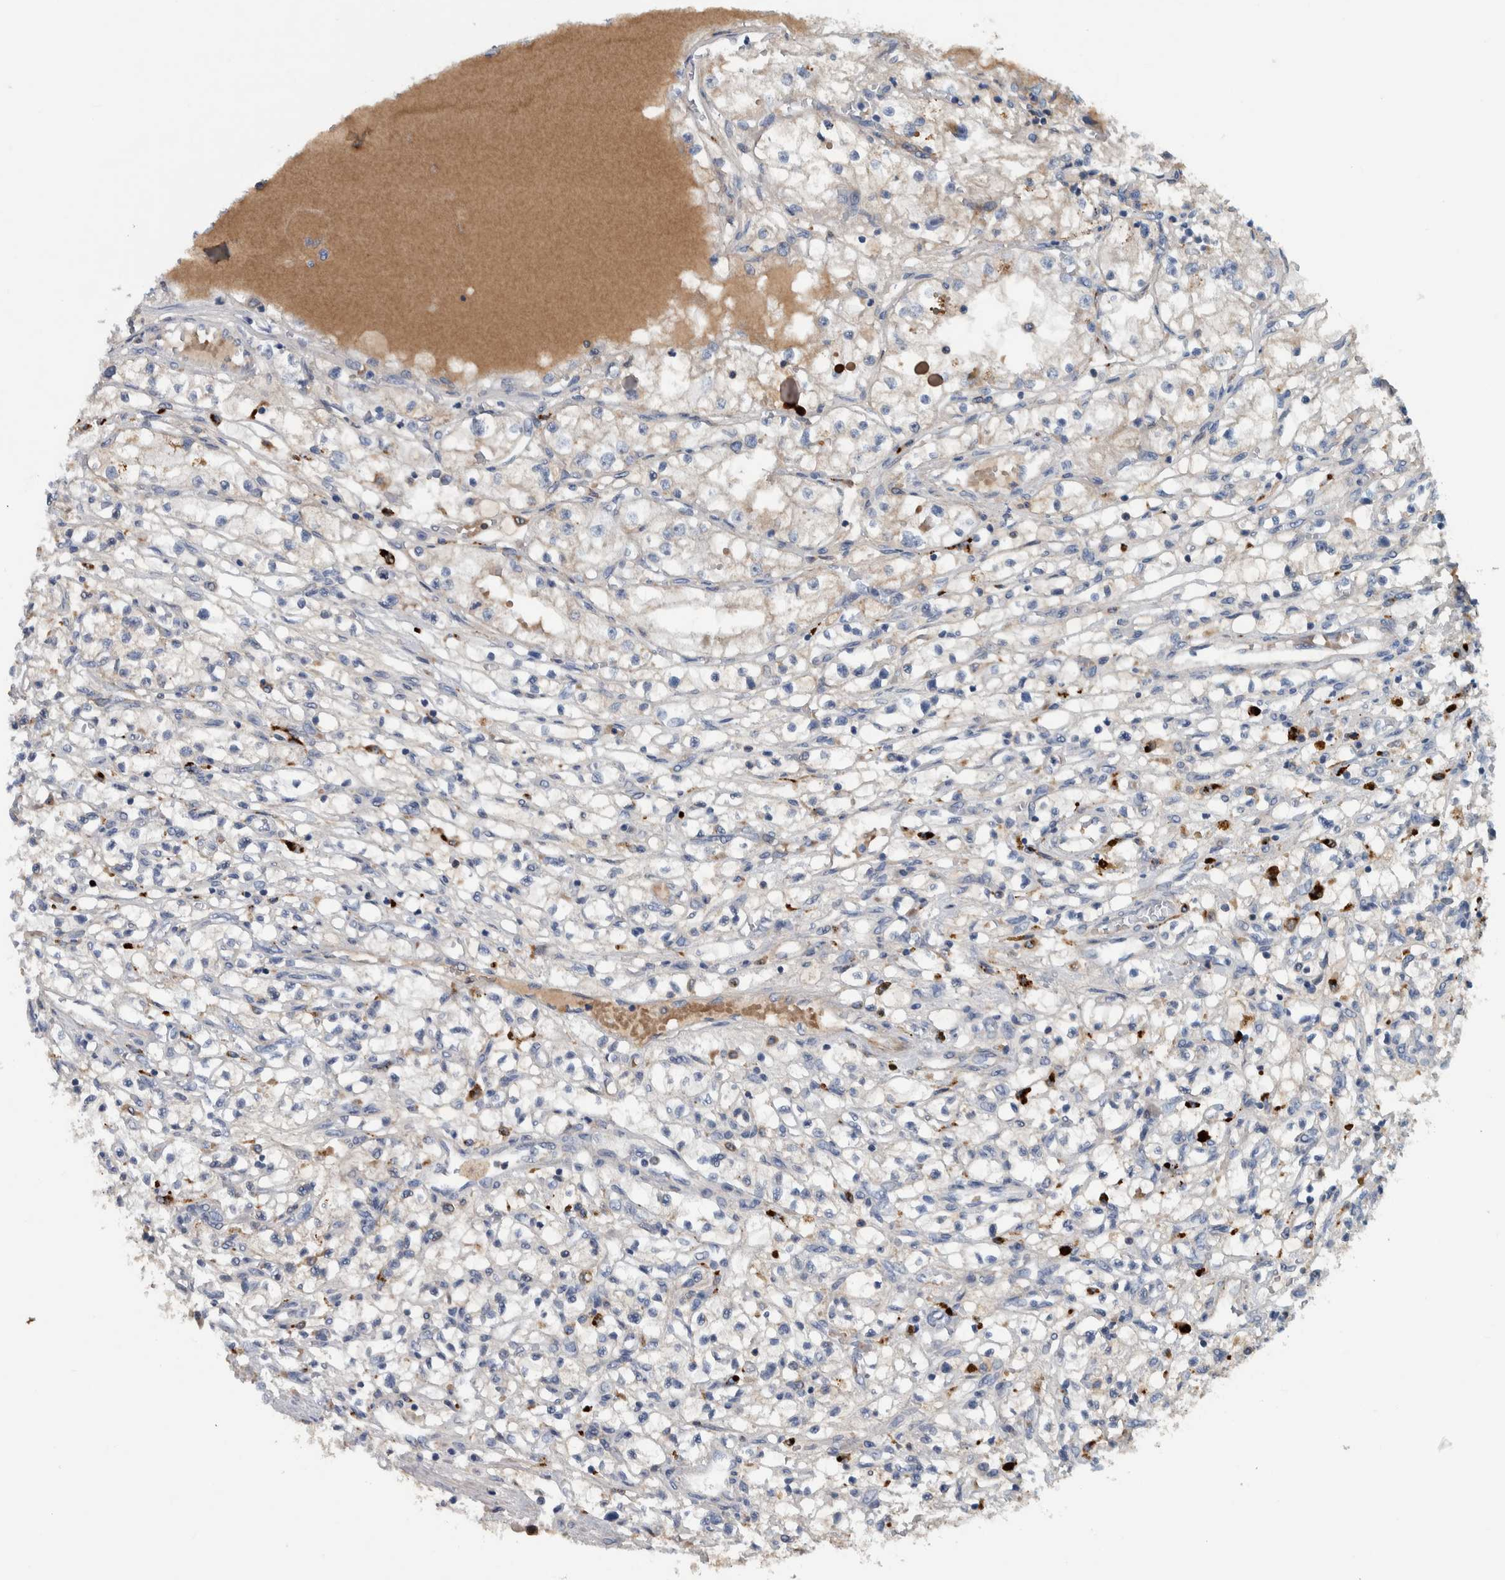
{"staining": {"intensity": "negative", "quantity": "none", "location": "none"}, "tissue": "renal cancer", "cell_type": "Tumor cells", "image_type": "cancer", "snomed": [{"axis": "morphology", "description": "Adenocarcinoma, NOS"}, {"axis": "topography", "description": "Kidney"}], "caption": "Protein analysis of renal adenocarcinoma reveals no significant staining in tumor cells.", "gene": "SERPINC1", "patient": {"sex": "male", "age": 68}}